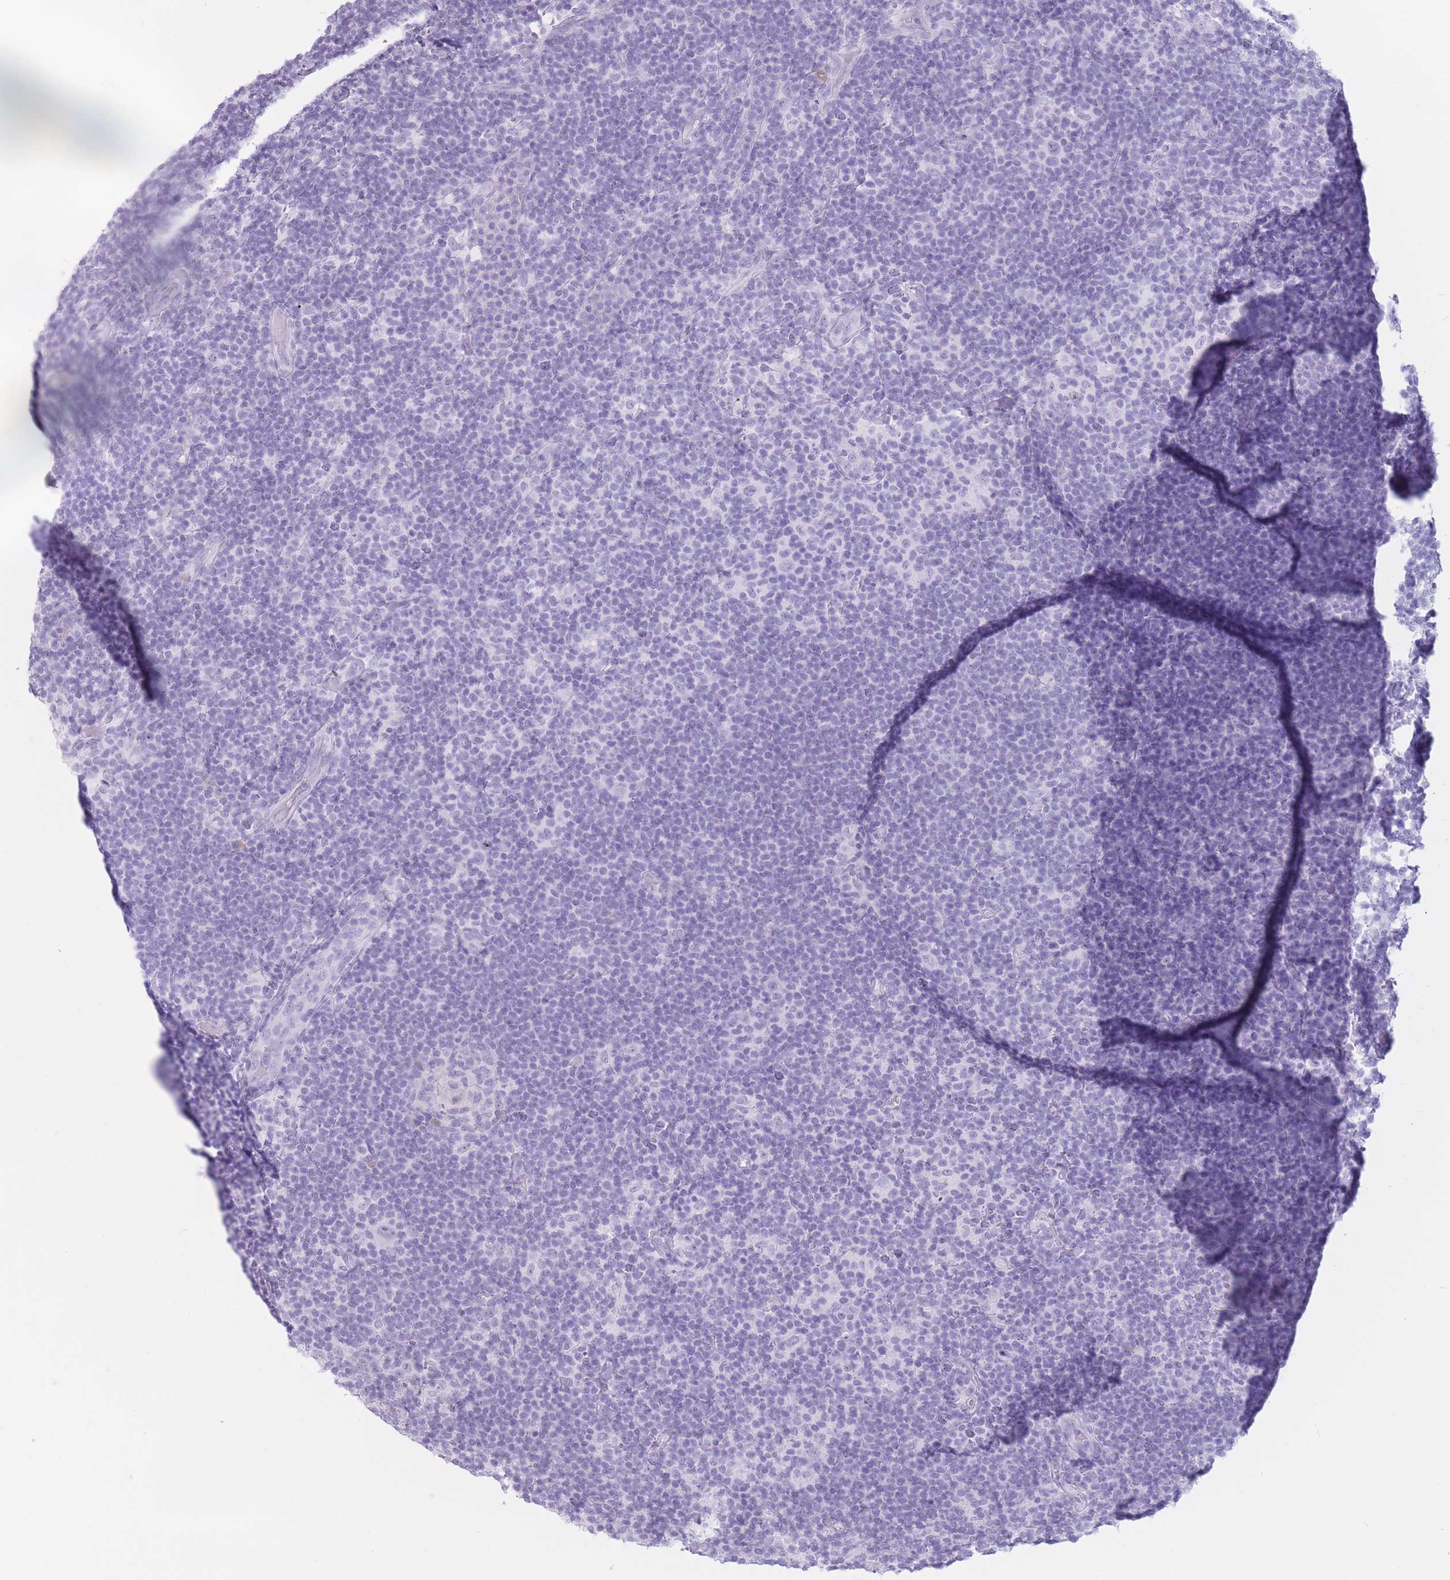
{"staining": {"intensity": "negative", "quantity": "none", "location": "none"}, "tissue": "lymphoma", "cell_type": "Tumor cells", "image_type": "cancer", "snomed": [{"axis": "morphology", "description": "Hodgkin's disease, NOS"}, {"axis": "topography", "description": "Lymph node"}], "caption": "There is no significant expression in tumor cells of Hodgkin's disease.", "gene": "PNMA3", "patient": {"sex": "female", "age": 57}}